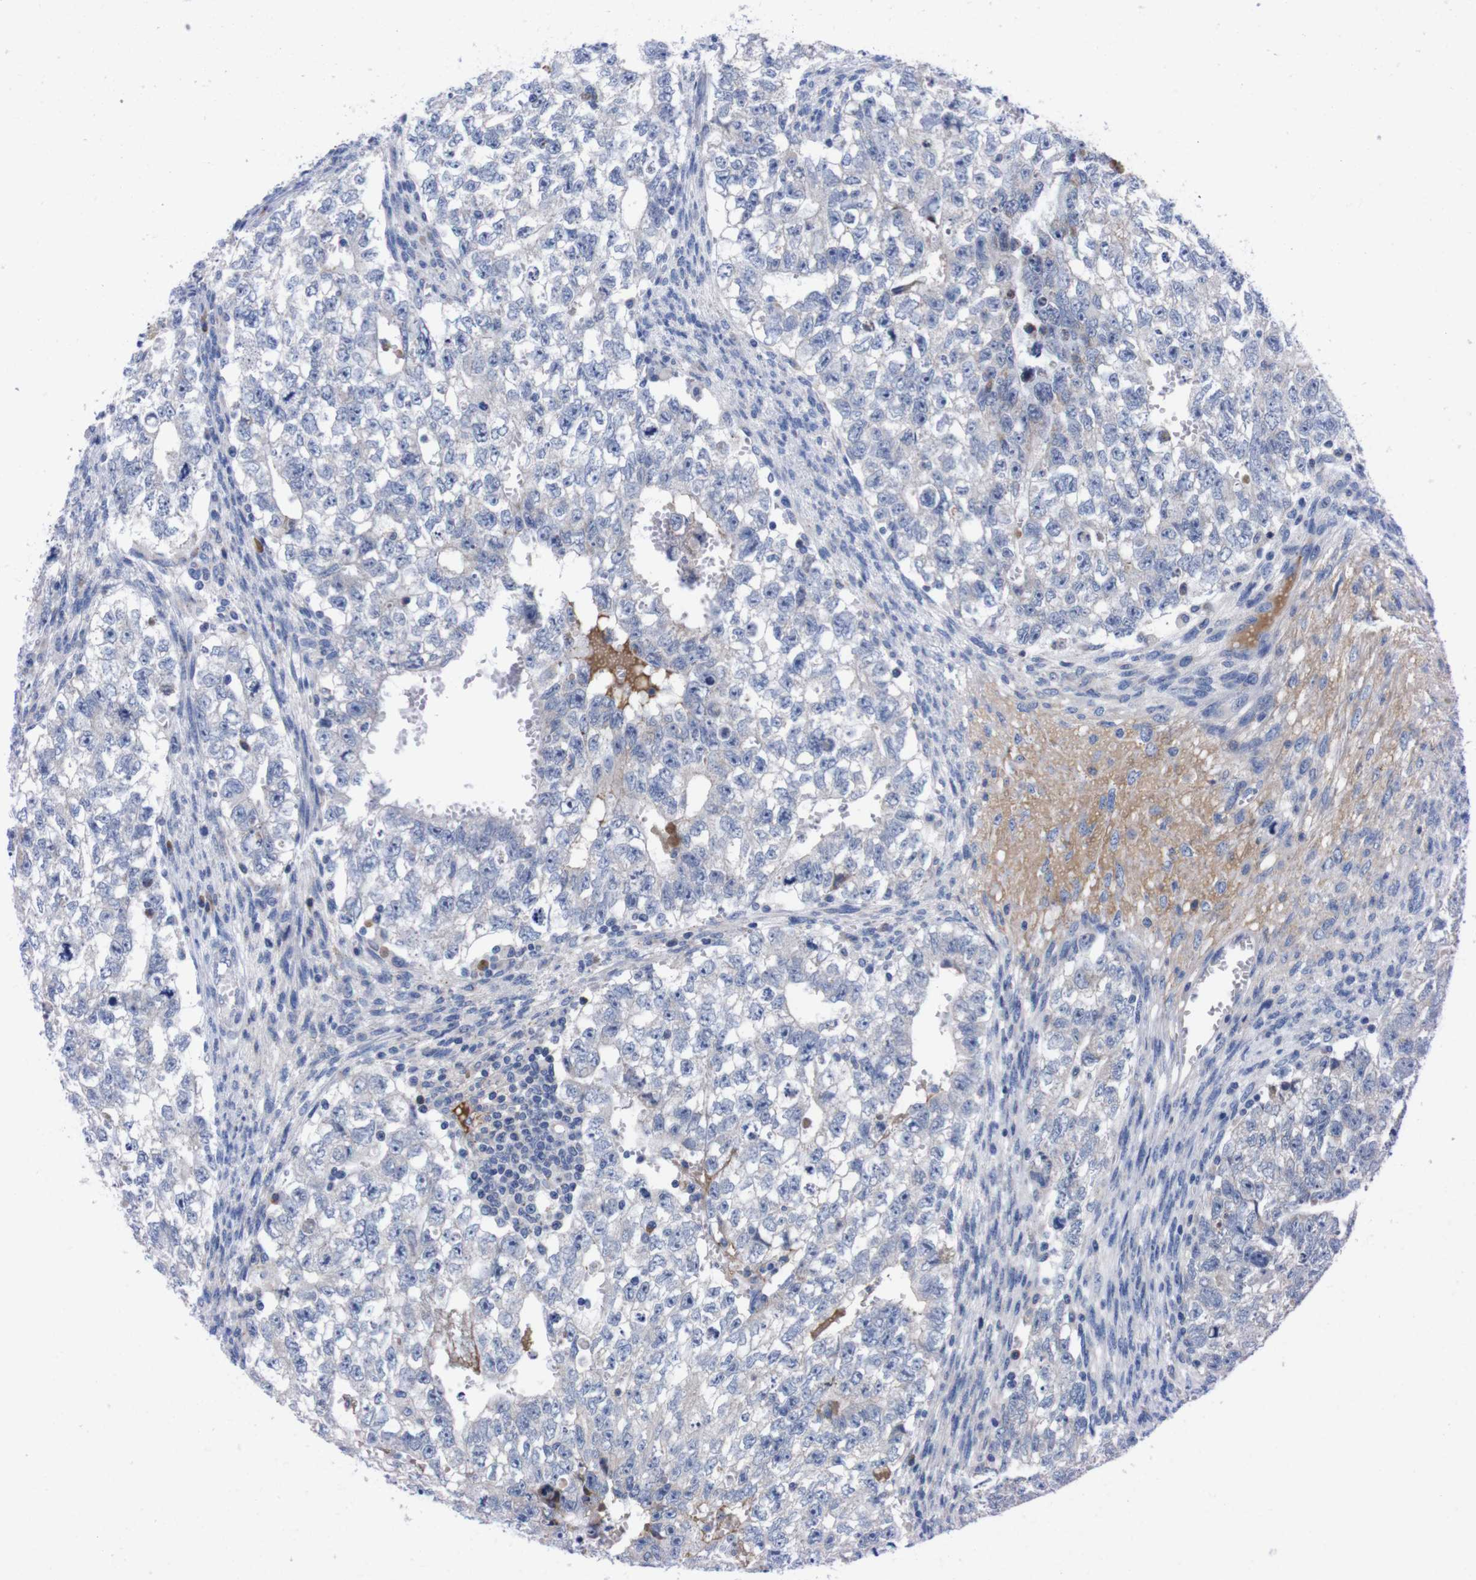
{"staining": {"intensity": "negative", "quantity": "none", "location": "none"}, "tissue": "testis cancer", "cell_type": "Tumor cells", "image_type": "cancer", "snomed": [{"axis": "morphology", "description": "Seminoma, NOS"}, {"axis": "morphology", "description": "Carcinoma, Embryonal, NOS"}, {"axis": "topography", "description": "Testis"}], "caption": "High magnification brightfield microscopy of embryonal carcinoma (testis) stained with DAB (brown) and counterstained with hematoxylin (blue): tumor cells show no significant staining.", "gene": "FAM210A", "patient": {"sex": "male", "age": 38}}